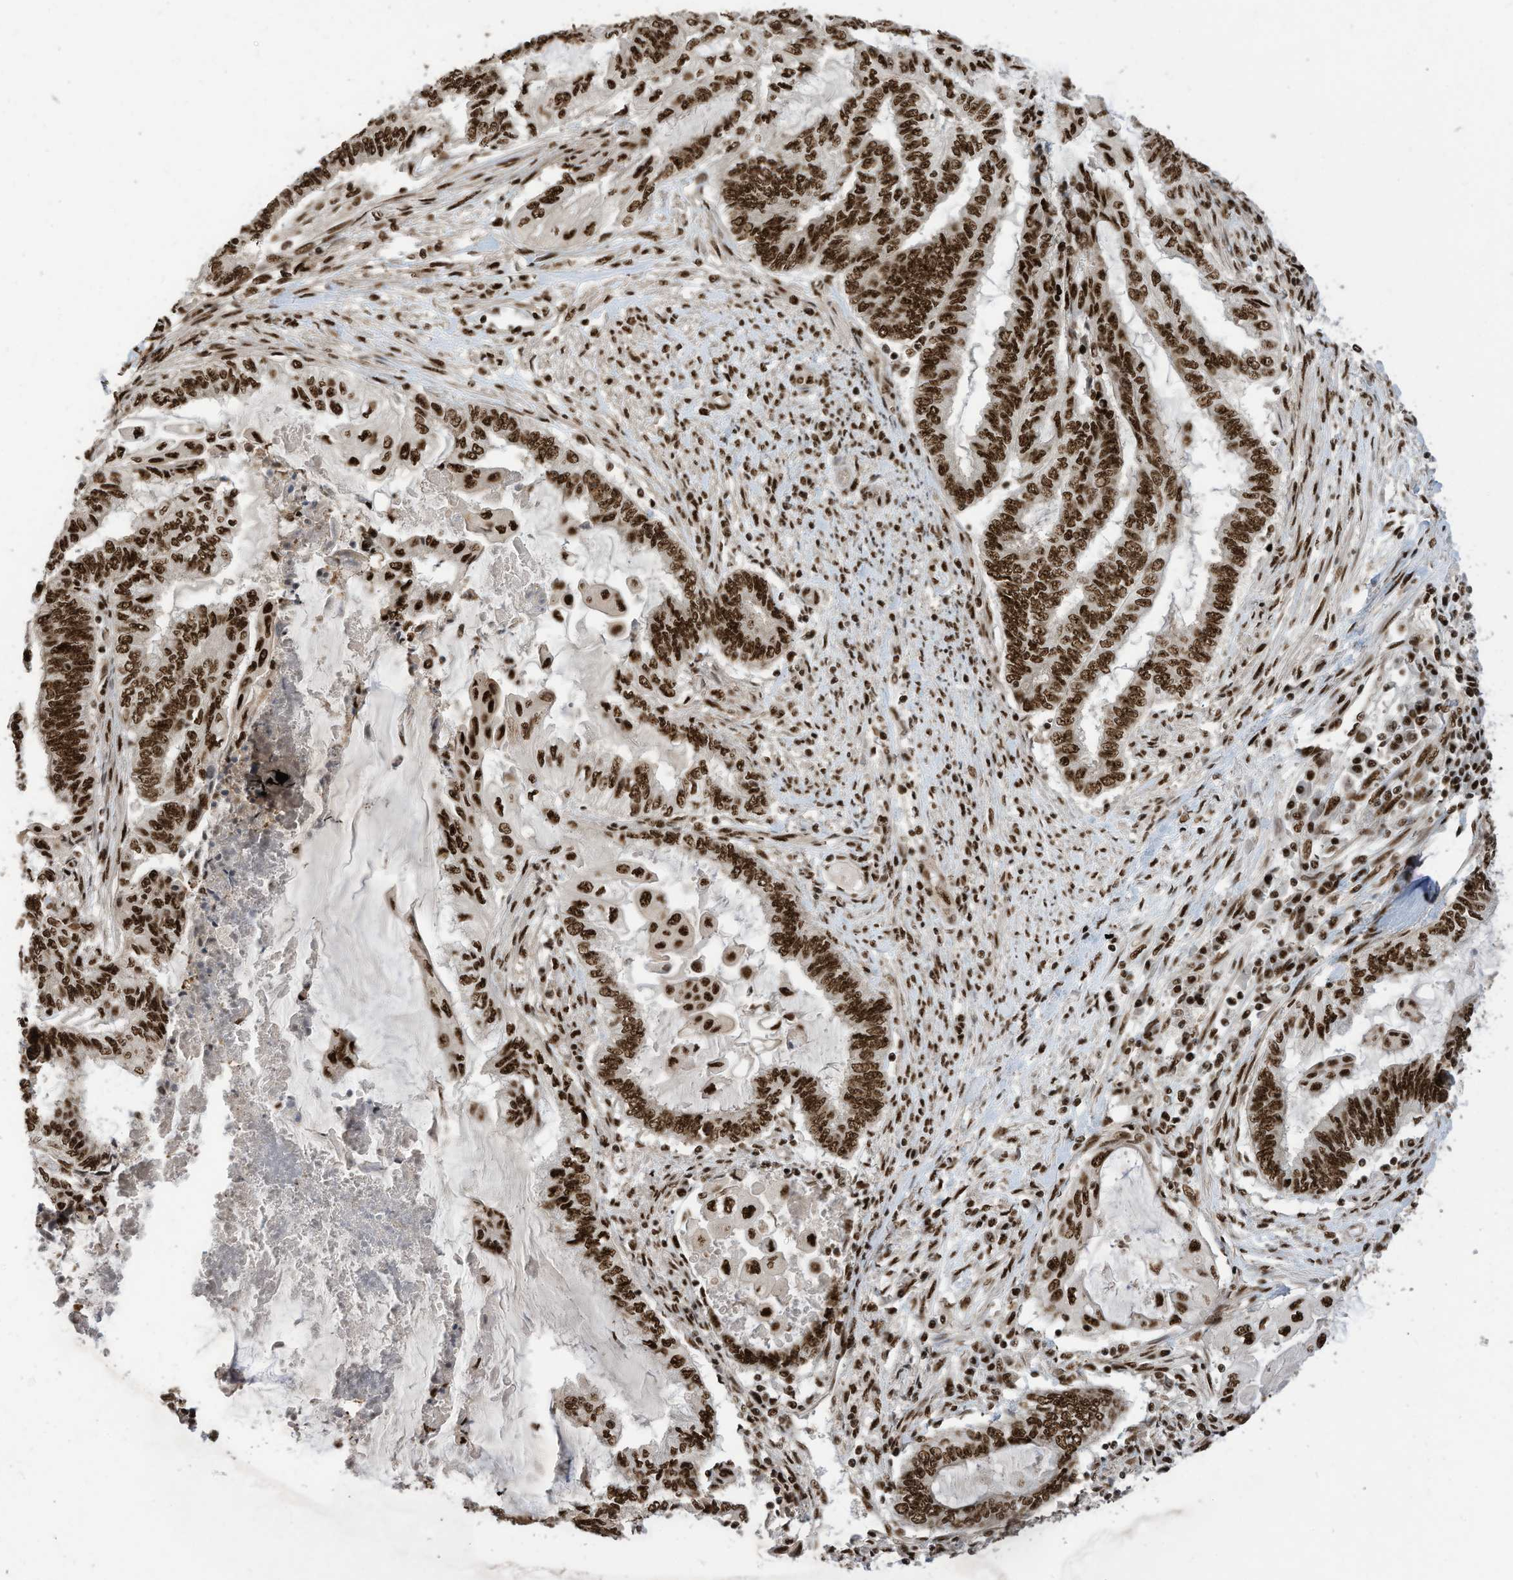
{"staining": {"intensity": "strong", "quantity": ">75%", "location": "nuclear"}, "tissue": "endometrial cancer", "cell_type": "Tumor cells", "image_type": "cancer", "snomed": [{"axis": "morphology", "description": "Adenocarcinoma, NOS"}, {"axis": "topography", "description": "Uterus"}, {"axis": "topography", "description": "Endometrium"}], "caption": "Approximately >75% of tumor cells in human endometrial adenocarcinoma show strong nuclear protein positivity as visualized by brown immunohistochemical staining.", "gene": "SF3A3", "patient": {"sex": "female", "age": 70}}